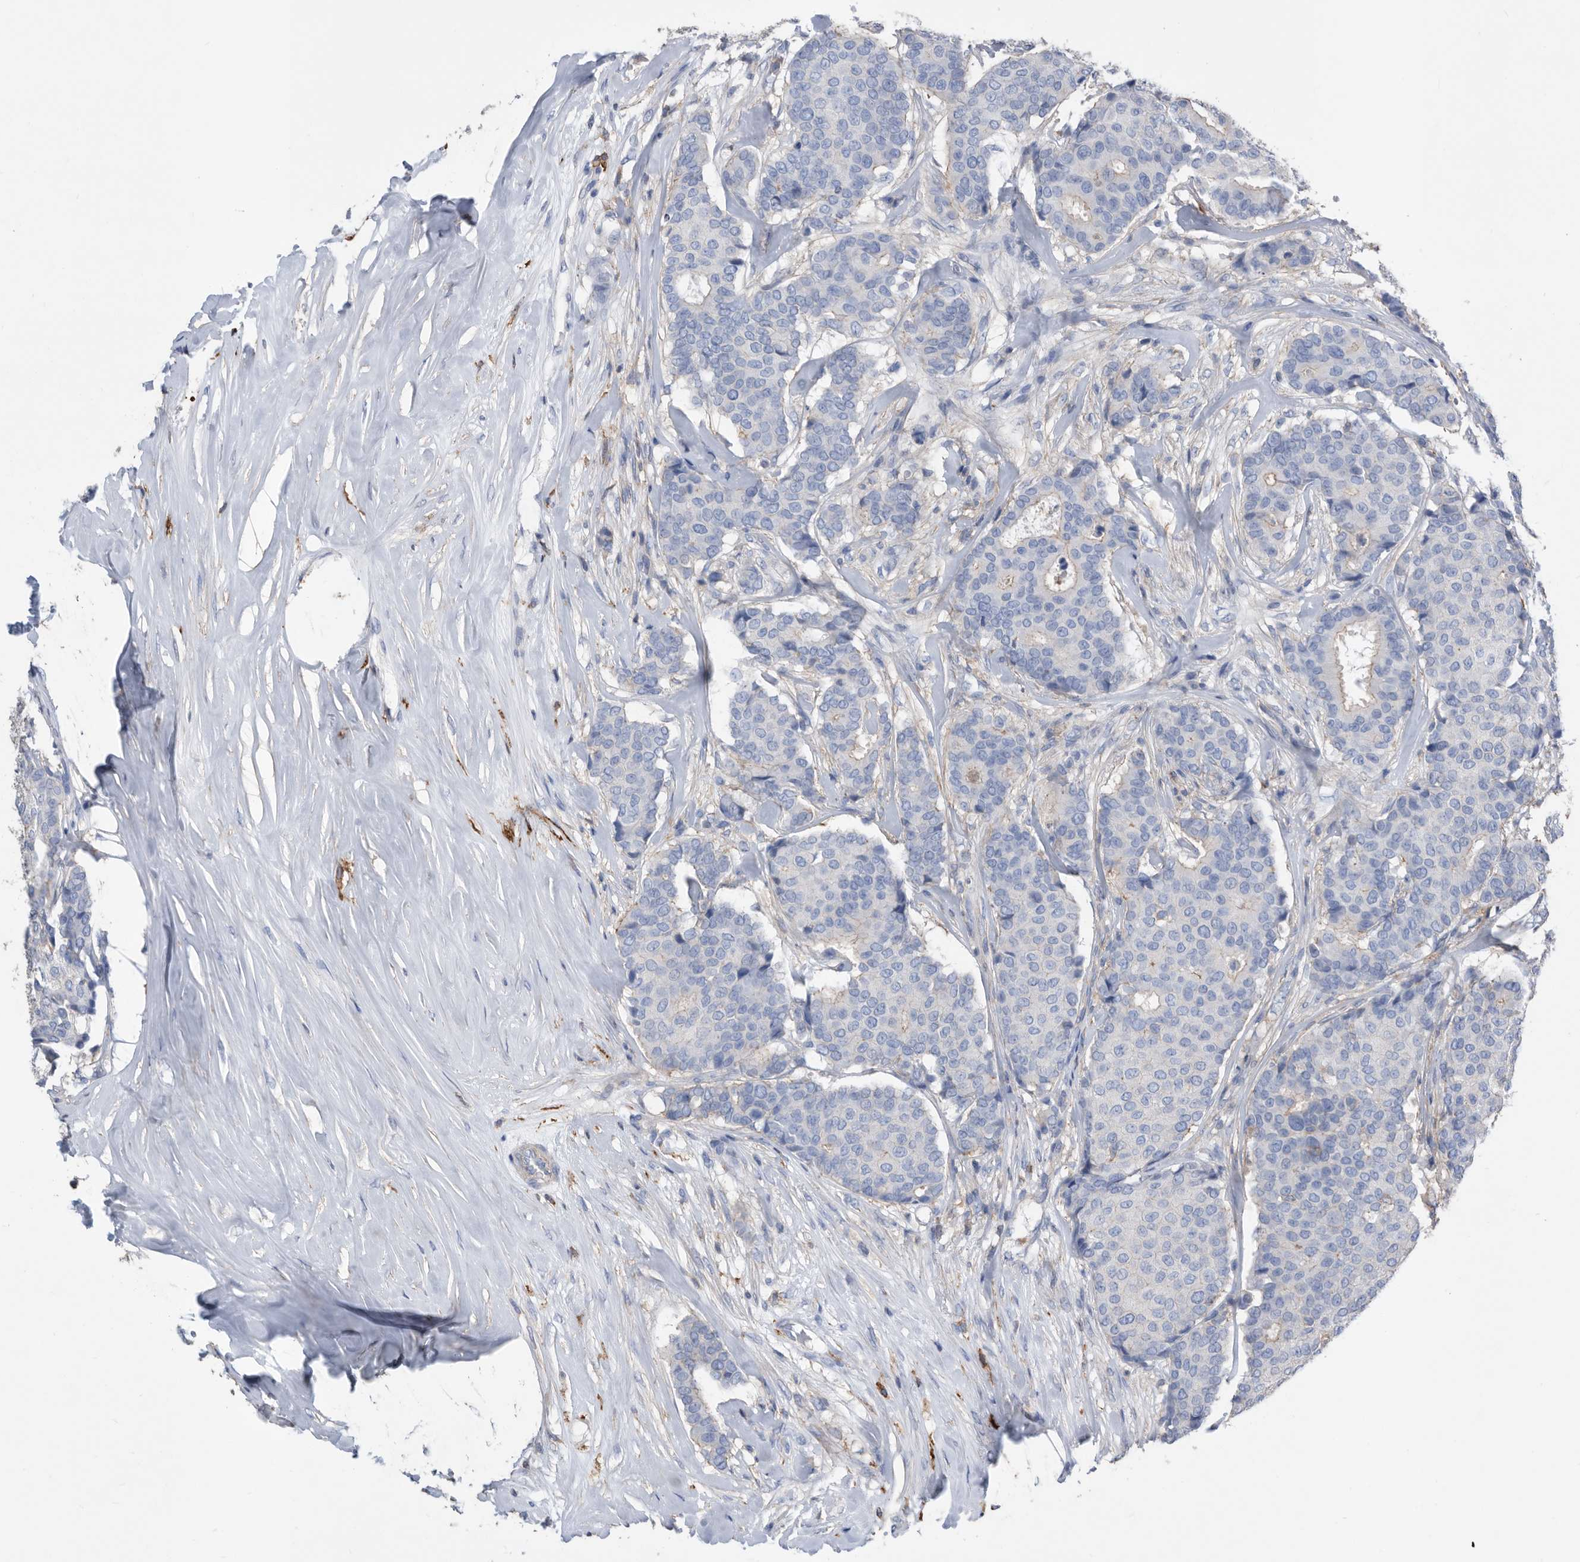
{"staining": {"intensity": "negative", "quantity": "none", "location": "none"}, "tissue": "breast cancer", "cell_type": "Tumor cells", "image_type": "cancer", "snomed": [{"axis": "morphology", "description": "Duct carcinoma"}, {"axis": "topography", "description": "Breast"}], "caption": "Breast cancer (infiltrating ductal carcinoma) stained for a protein using IHC demonstrates no staining tumor cells.", "gene": "MS4A4A", "patient": {"sex": "female", "age": 75}}